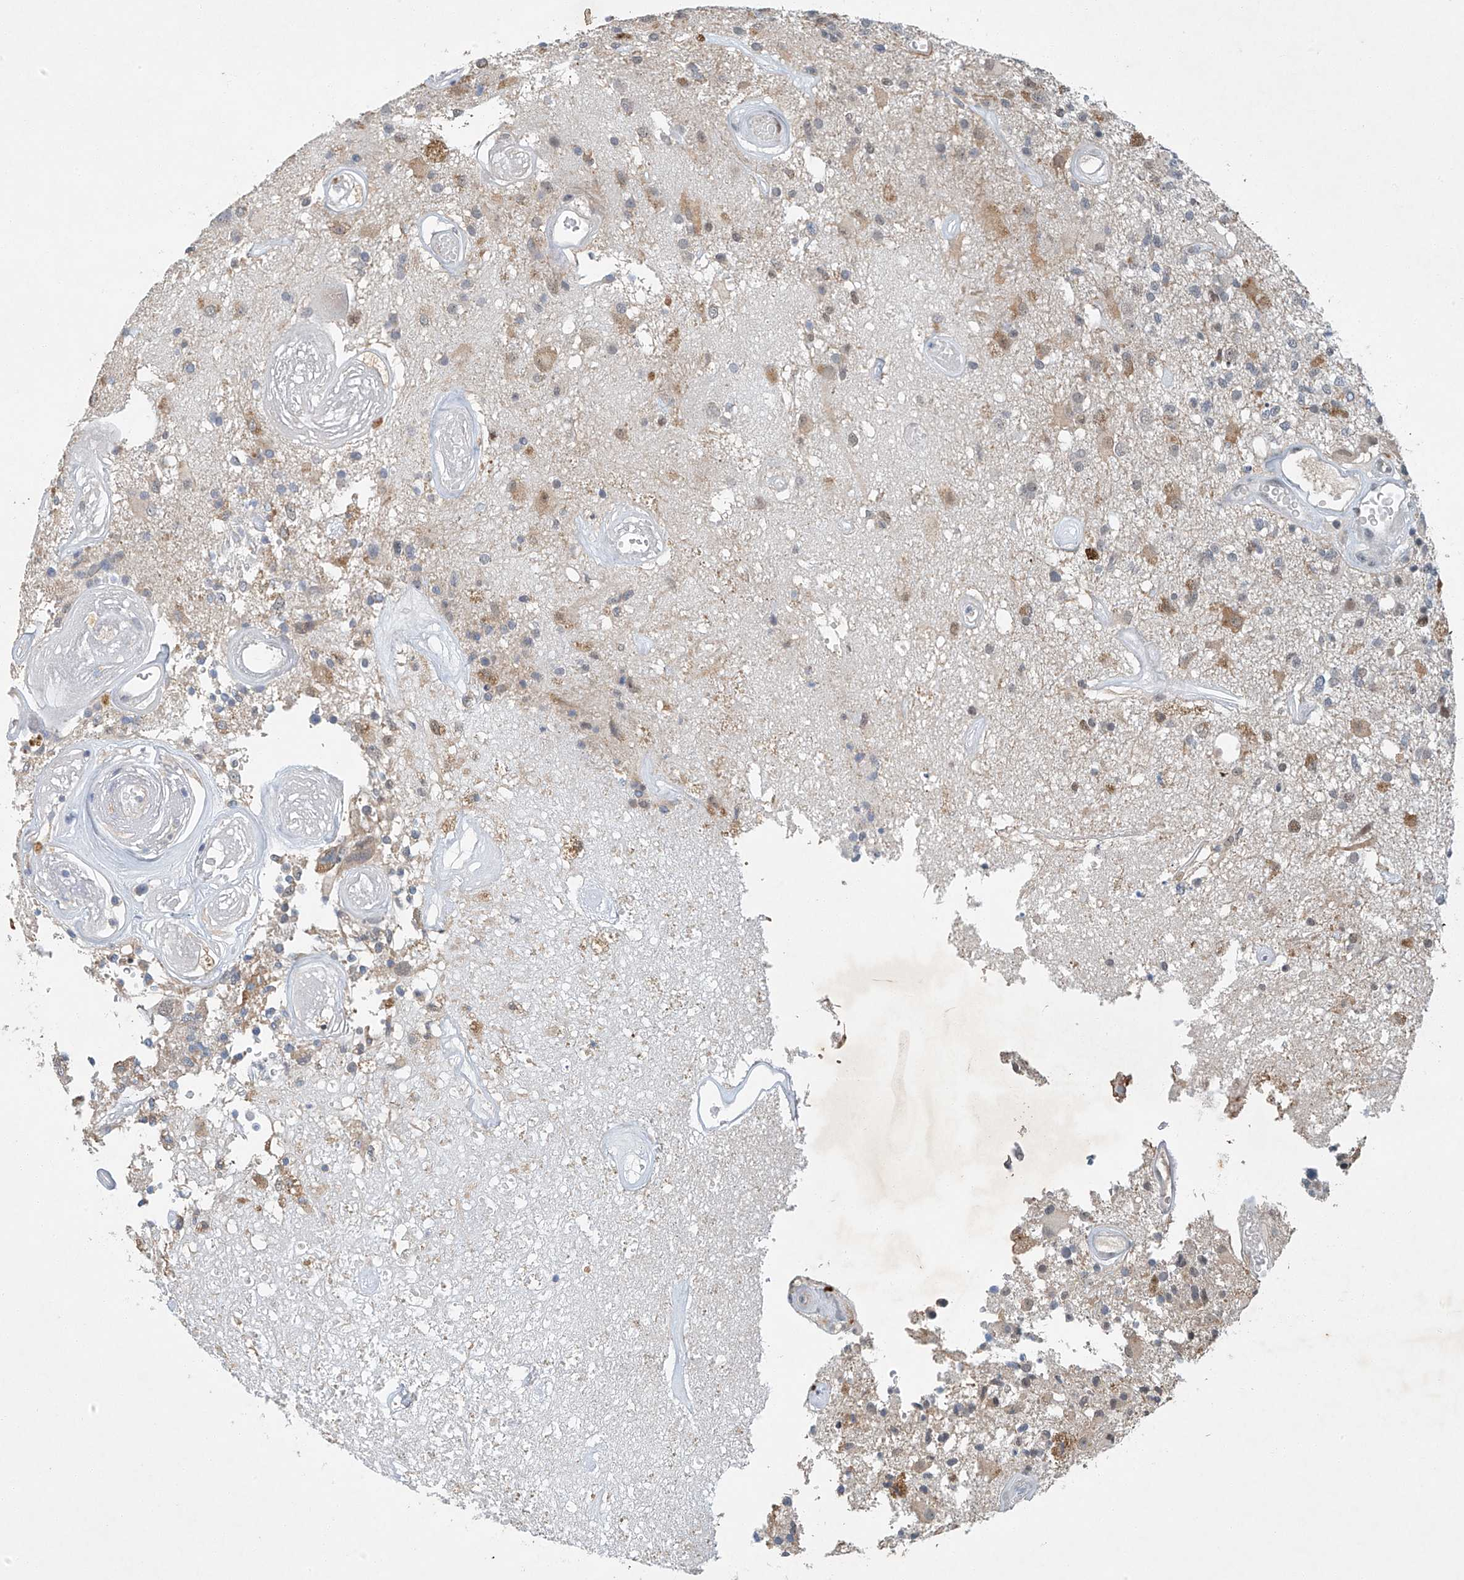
{"staining": {"intensity": "negative", "quantity": "none", "location": "none"}, "tissue": "glioma", "cell_type": "Tumor cells", "image_type": "cancer", "snomed": [{"axis": "morphology", "description": "Glioma, malignant, High grade"}, {"axis": "morphology", "description": "Glioblastoma, NOS"}, {"axis": "topography", "description": "Brain"}], "caption": "Immunohistochemistry micrograph of human glioblastoma stained for a protein (brown), which exhibits no positivity in tumor cells.", "gene": "TAF8", "patient": {"sex": "male", "age": 60}}